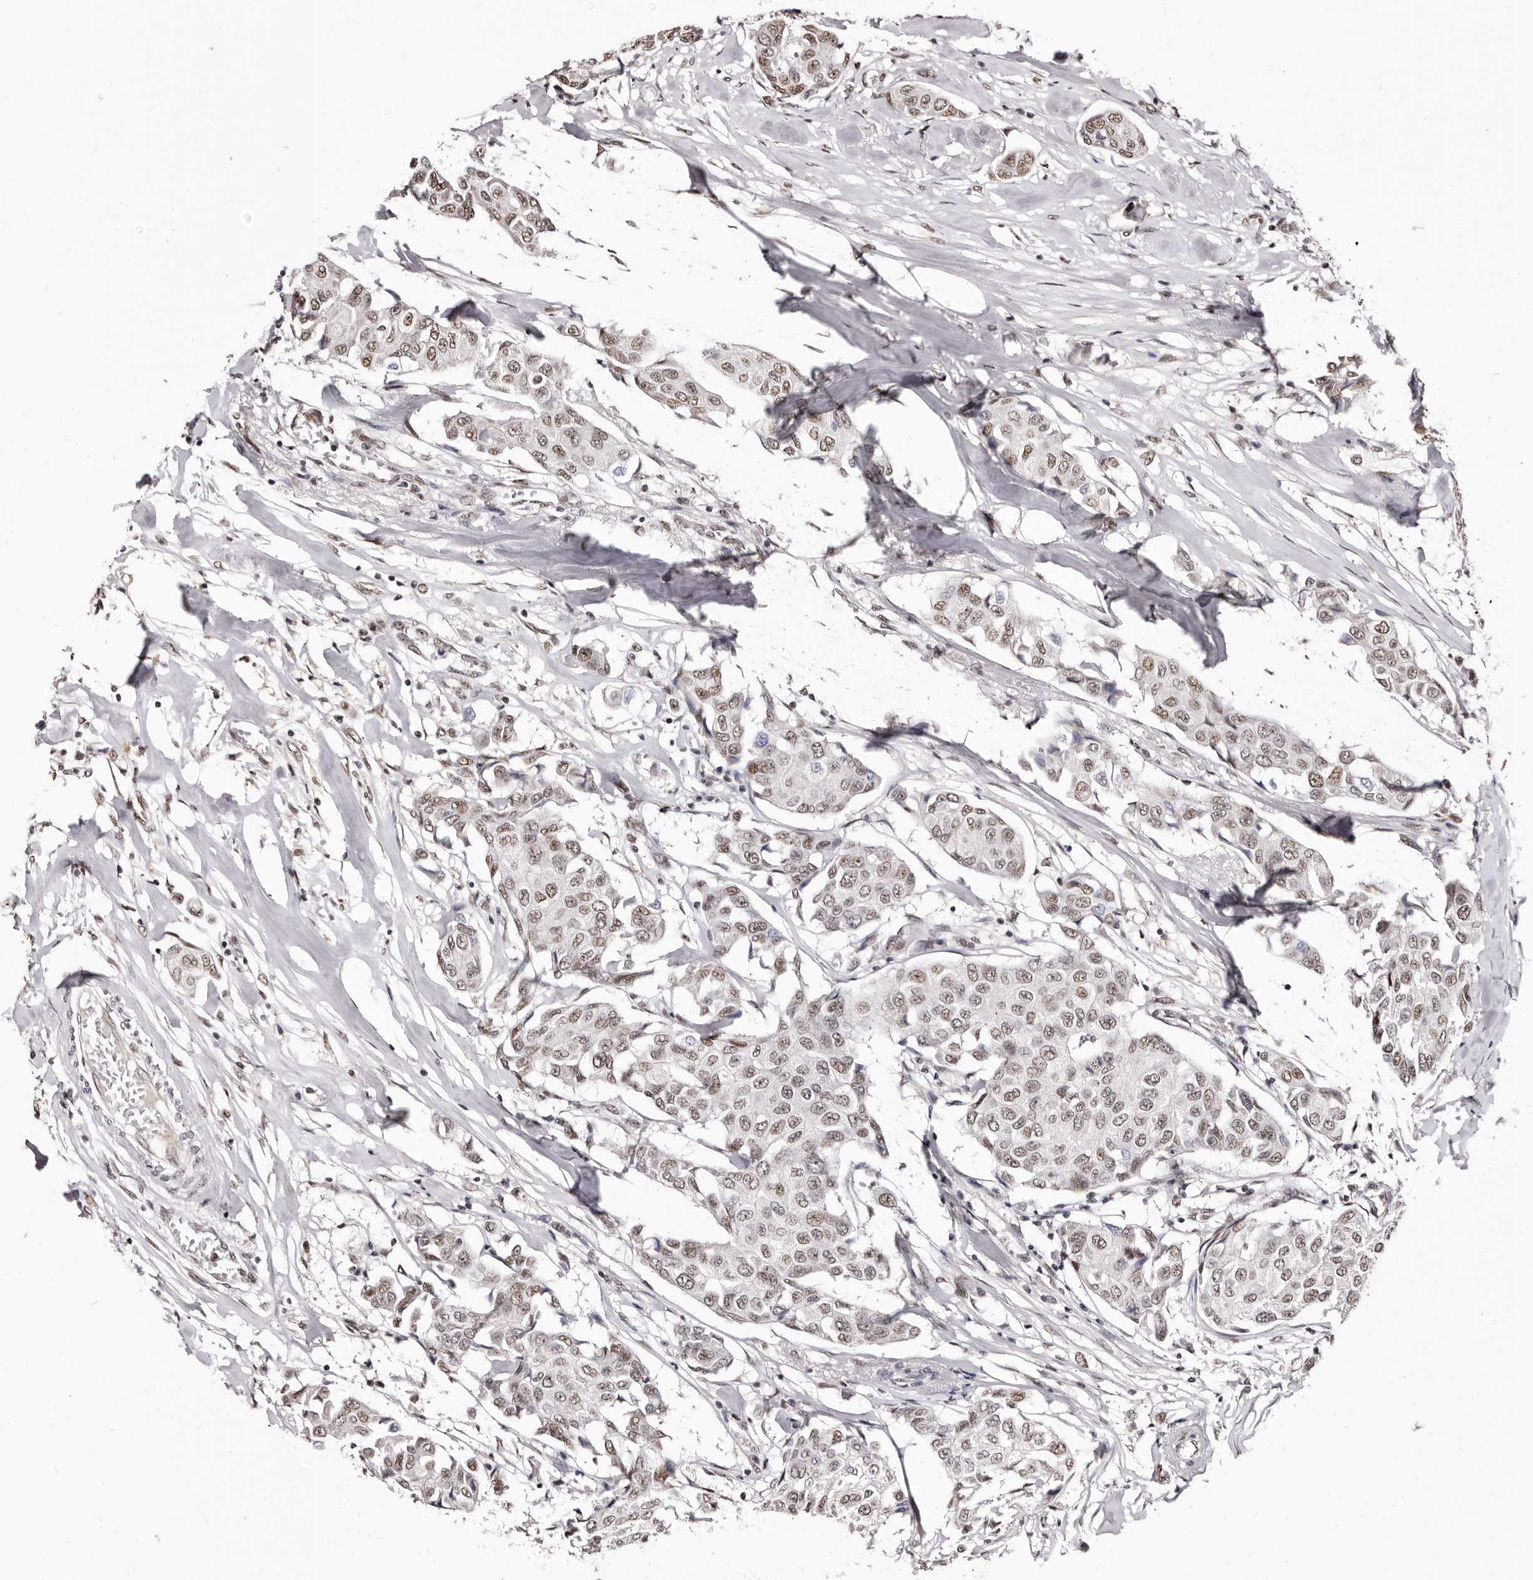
{"staining": {"intensity": "weak", "quantity": ">75%", "location": "nuclear"}, "tissue": "breast cancer", "cell_type": "Tumor cells", "image_type": "cancer", "snomed": [{"axis": "morphology", "description": "Duct carcinoma"}, {"axis": "topography", "description": "Breast"}], "caption": "Tumor cells demonstrate low levels of weak nuclear positivity in about >75% of cells in breast cancer.", "gene": "ANAPC11", "patient": {"sex": "female", "age": 80}}